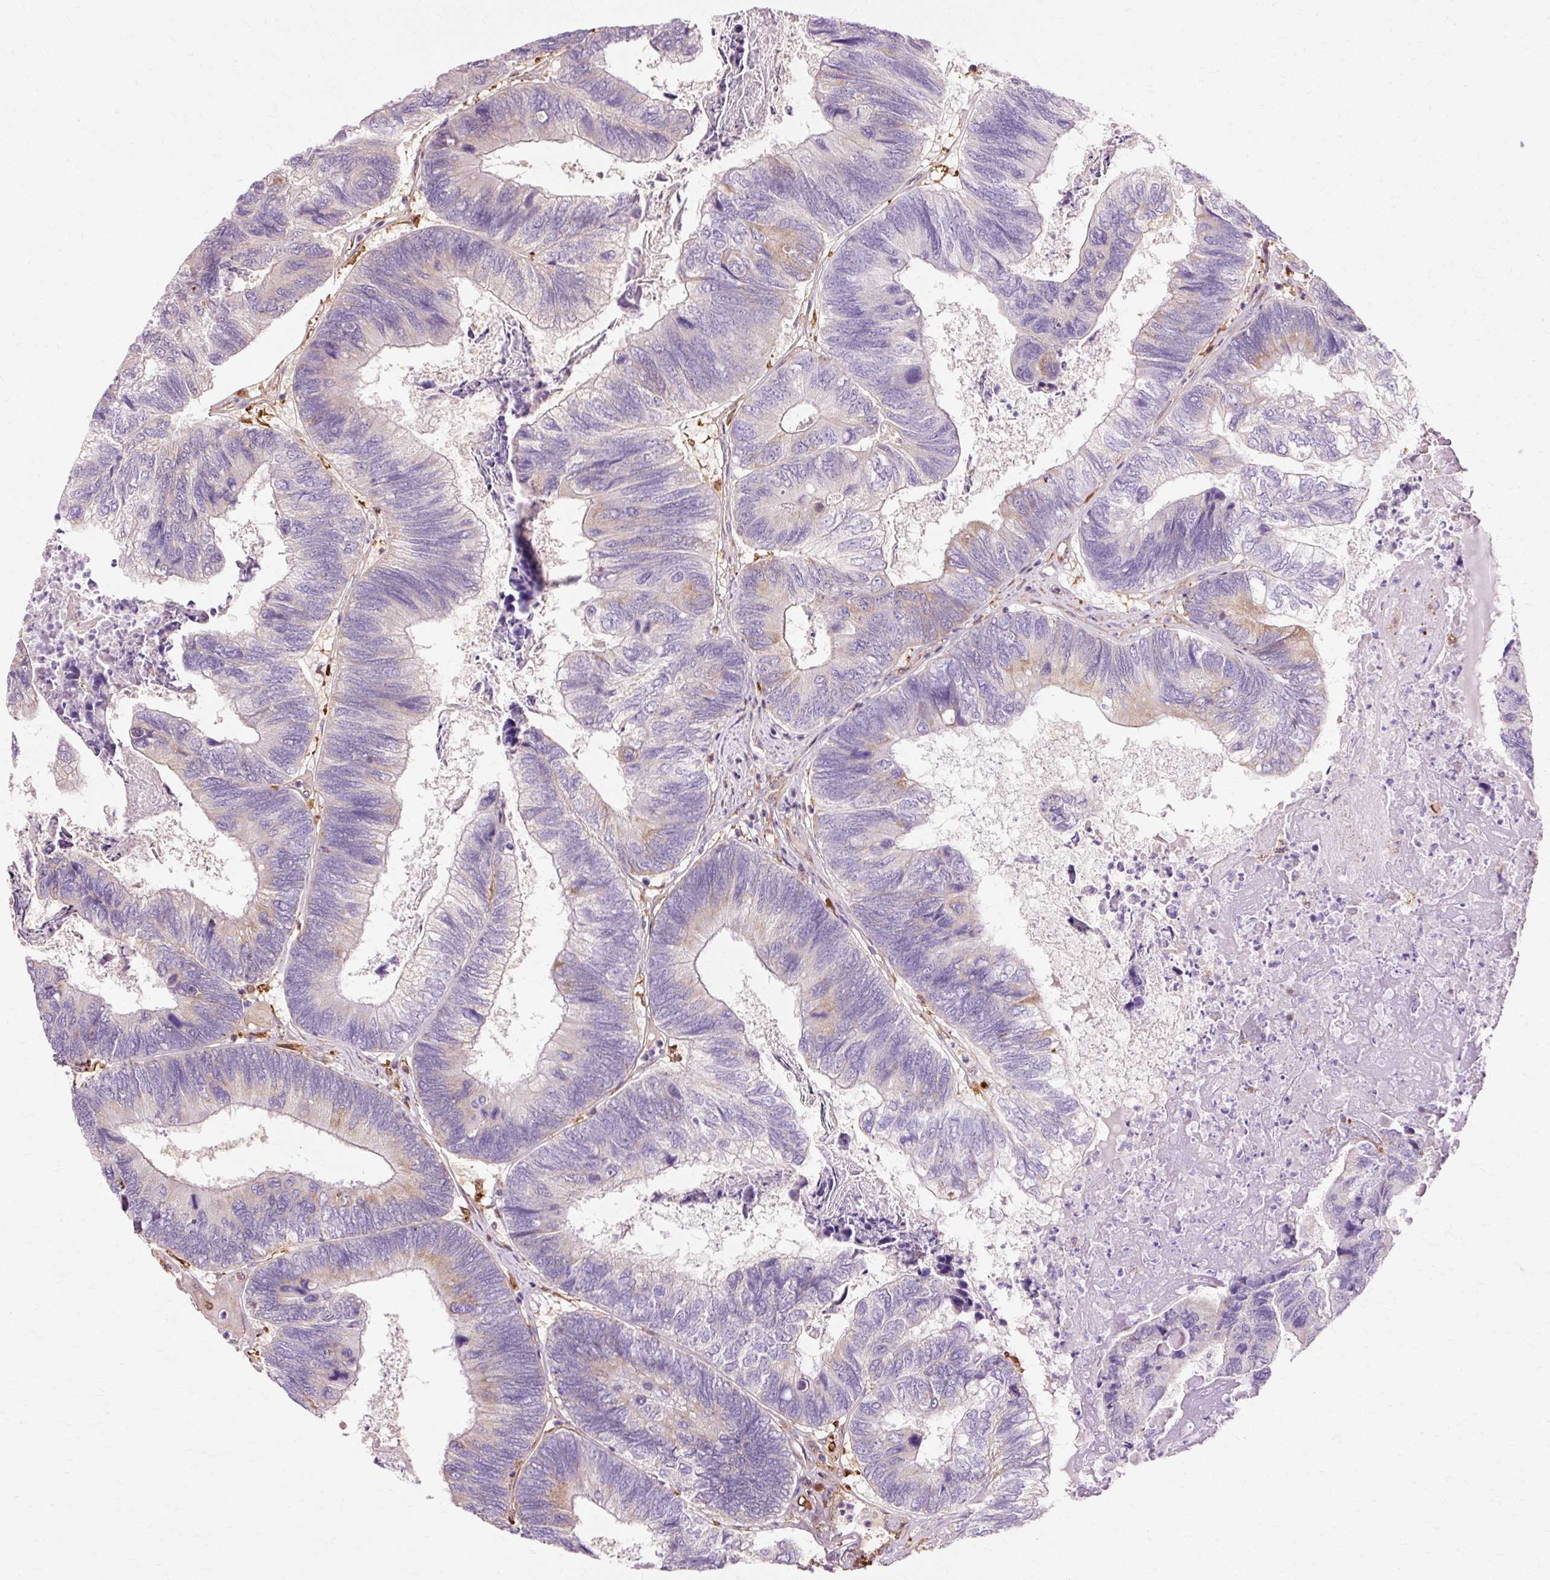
{"staining": {"intensity": "moderate", "quantity": "<25%", "location": "cytoplasmic/membranous"}, "tissue": "colorectal cancer", "cell_type": "Tumor cells", "image_type": "cancer", "snomed": [{"axis": "morphology", "description": "Adenocarcinoma, NOS"}, {"axis": "topography", "description": "Colon"}], "caption": "Protein staining of adenocarcinoma (colorectal) tissue reveals moderate cytoplasmic/membranous positivity in approximately <25% of tumor cells.", "gene": "GPX1", "patient": {"sex": "female", "age": 67}}